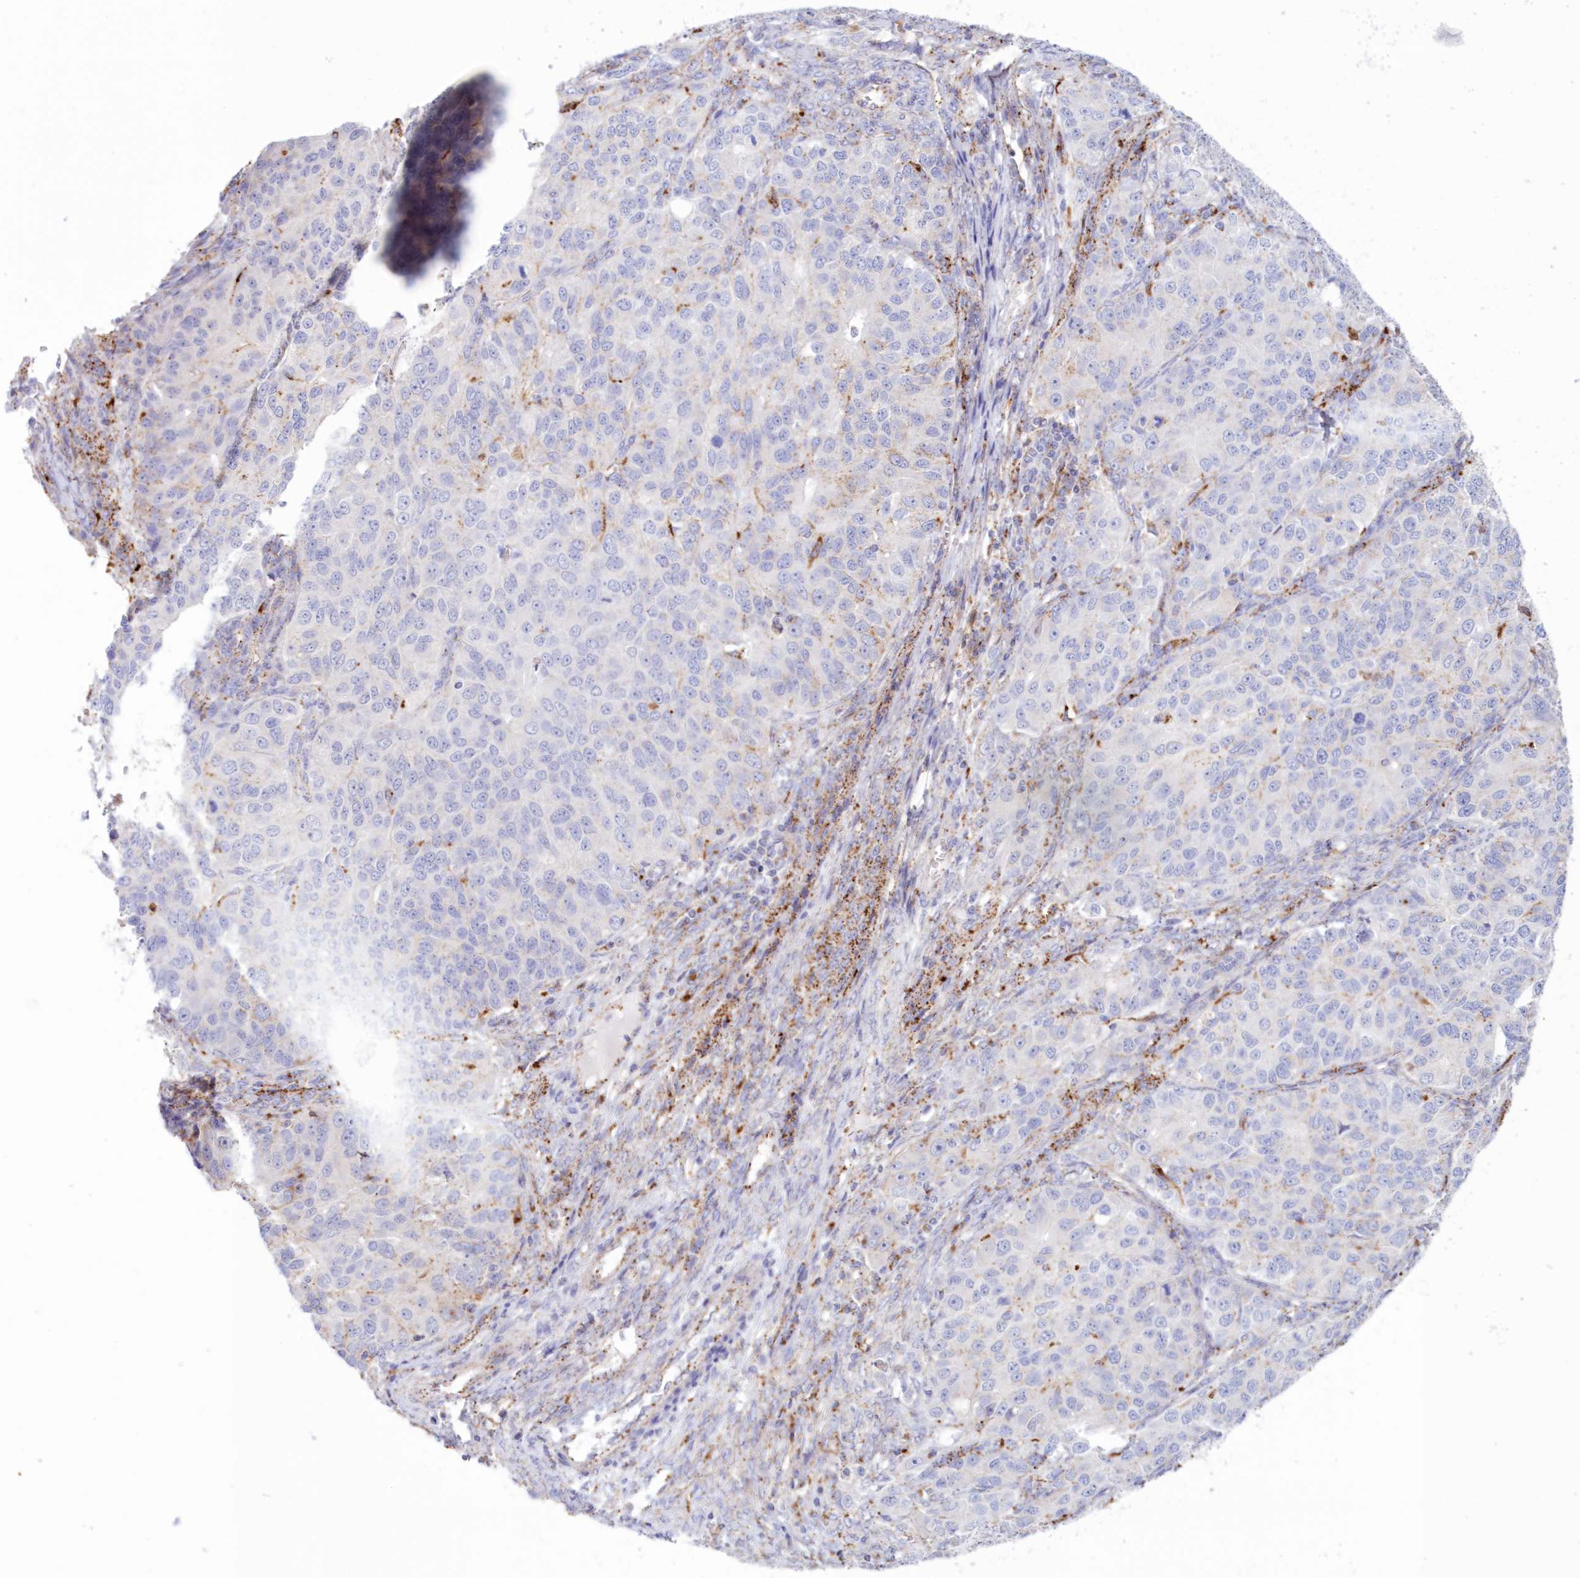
{"staining": {"intensity": "negative", "quantity": "none", "location": "none"}, "tissue": "ovarian cancer", "cell_type": "Tumor cells", "image_type": "cancer", "snomed": [{"axis": "morphology", "description": "Carcinoma, endometroid"}, {"axis": "topography", "description": "Ovary"}], "caption": "DAB (3,3'-diaminobenzidine) immunohistochemical staining of human ovarian cancer exhibits no significant positivity in tumor cells.", "gene": "TPP1", "patient": {"sex": "female", "age": 51}}